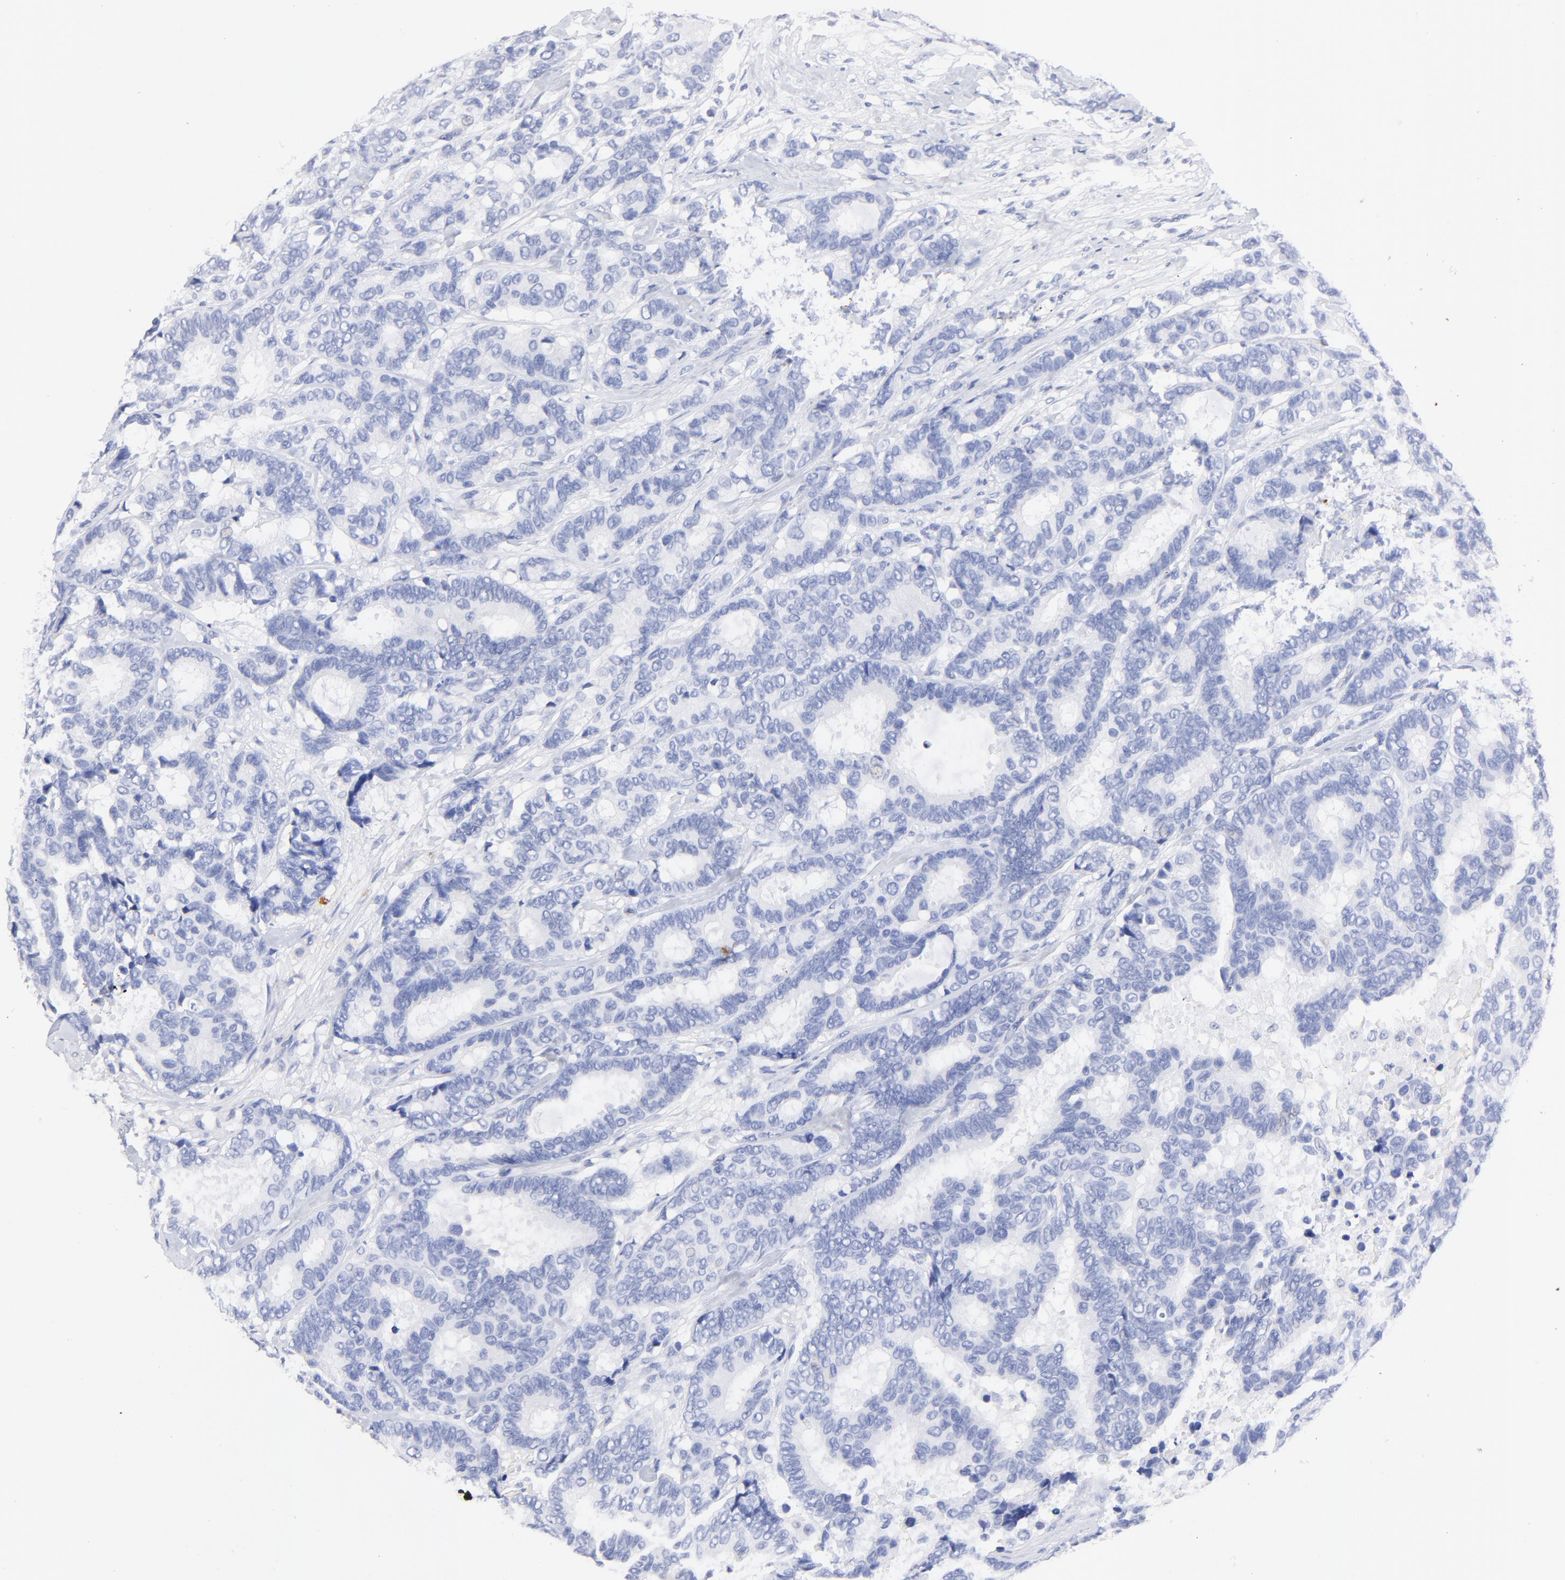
{"staining": {"intensity": "negative", "quantity": "none", "location": "none"}, "tissue": "breast cancer", "cell_type": "Tumor cells", "image_type": "cancer", "snomed": [{"axis": "morphology", "description": "Duct carcinoma"}, {"axis": "topography", "description": "Breast"}], "caption": "Immunohistochemistry of human breast cancer shows no staining in tumor cells.", "gene": "HORMAD2", "patient": {"sex": "female", "age": 87}}